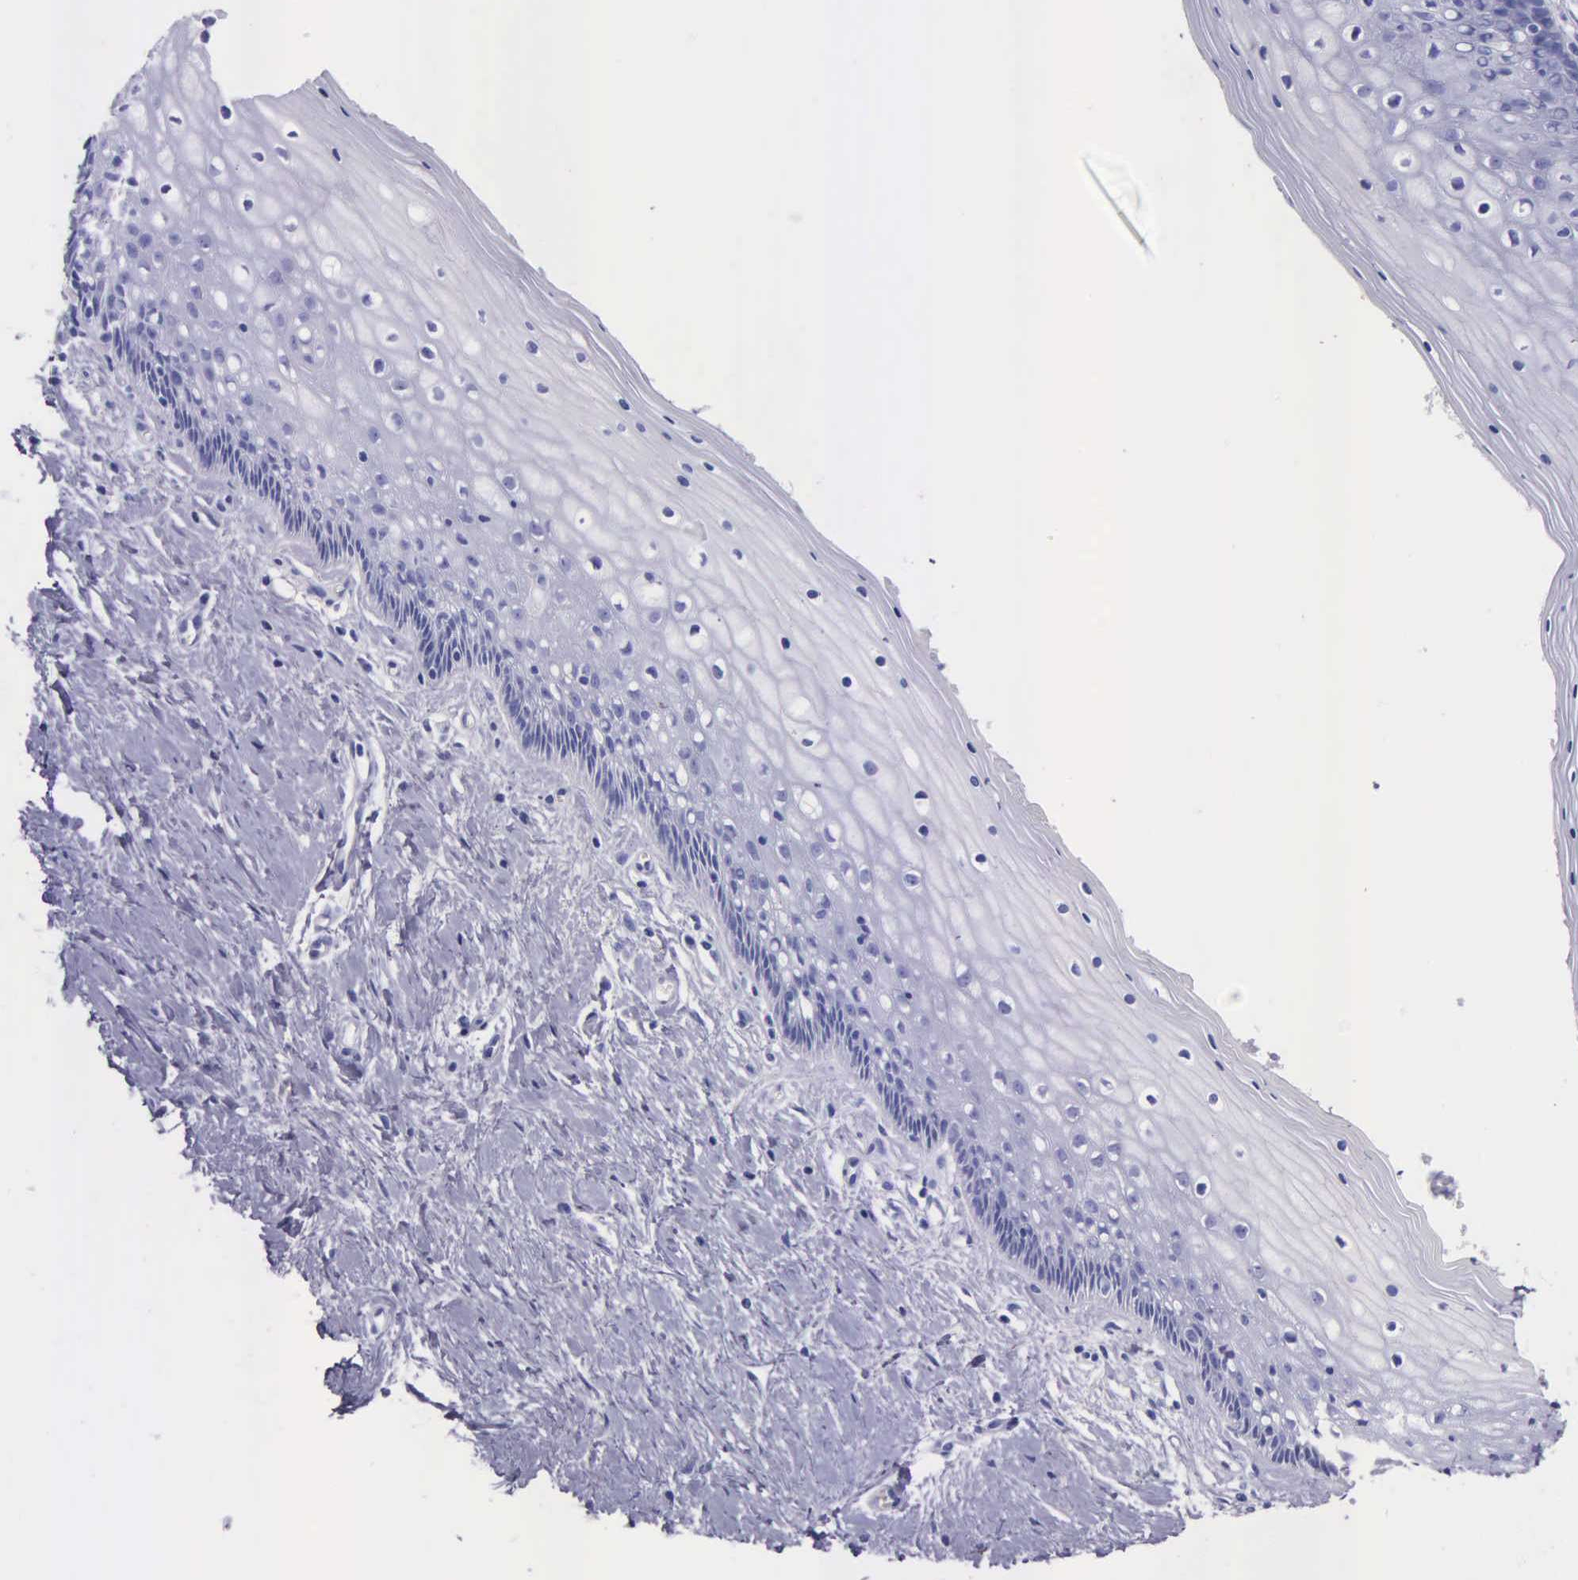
{"staining": {"intensity": "negative", "quantity": "none", "location": "none"}, "tissue": "vagina", "cell_type": "Squamous epithelial cells", "image_type": "normal", "snomed": [{"axis": "morphology", "description": "Normal tissue, NOS"}, {"axis": "topography", "description": "Vagina"}], "caption": "An image of vagina stained for a protein reveals no brown staining in squamous epithelial cells.", "gene": "KLK2", "patient": {"sex": "female", "age": 46}}